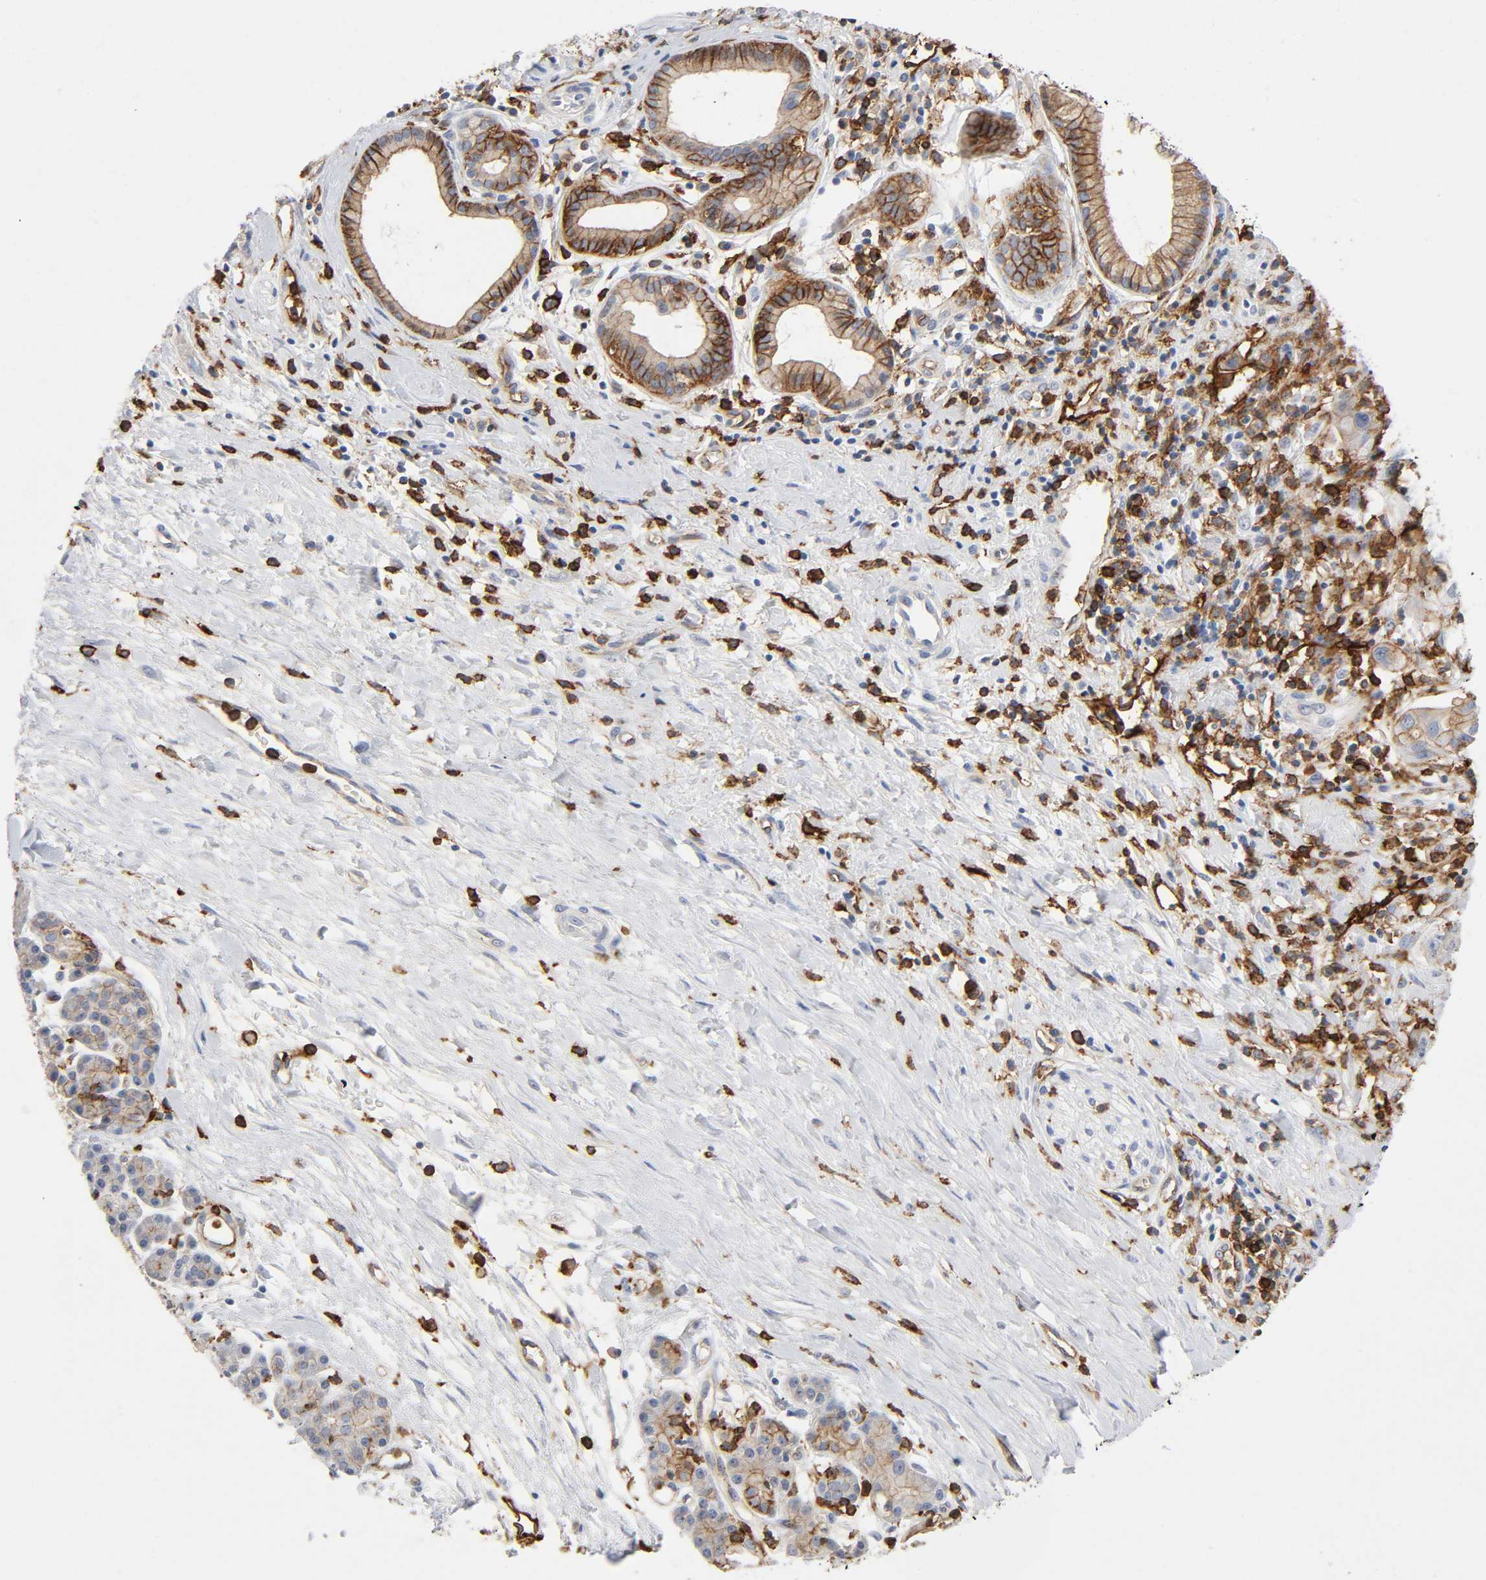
{"staining": {"intensity": "moderate", "quantity": ">75%", "location": "cytoplasmic/membranous"}, "tissue": "pancreatic cancer", "cell_type": "Tumor cells", "image_type": "cancer", "snomed": [{"axis": "morphology", "description": "Adenocarcinoma, NOS"}, {"axis": "topography", "description": "Pancreas"}], "caption": "There is medium levels of moderate cytoplasmic/membranous staining in tumor cells of adenocarcinoma (pancreatic), as demonstrated by immunohistochemical staining (brown color).", "gene": "LYN", "patient": {"sex": "female", "age": 60}}